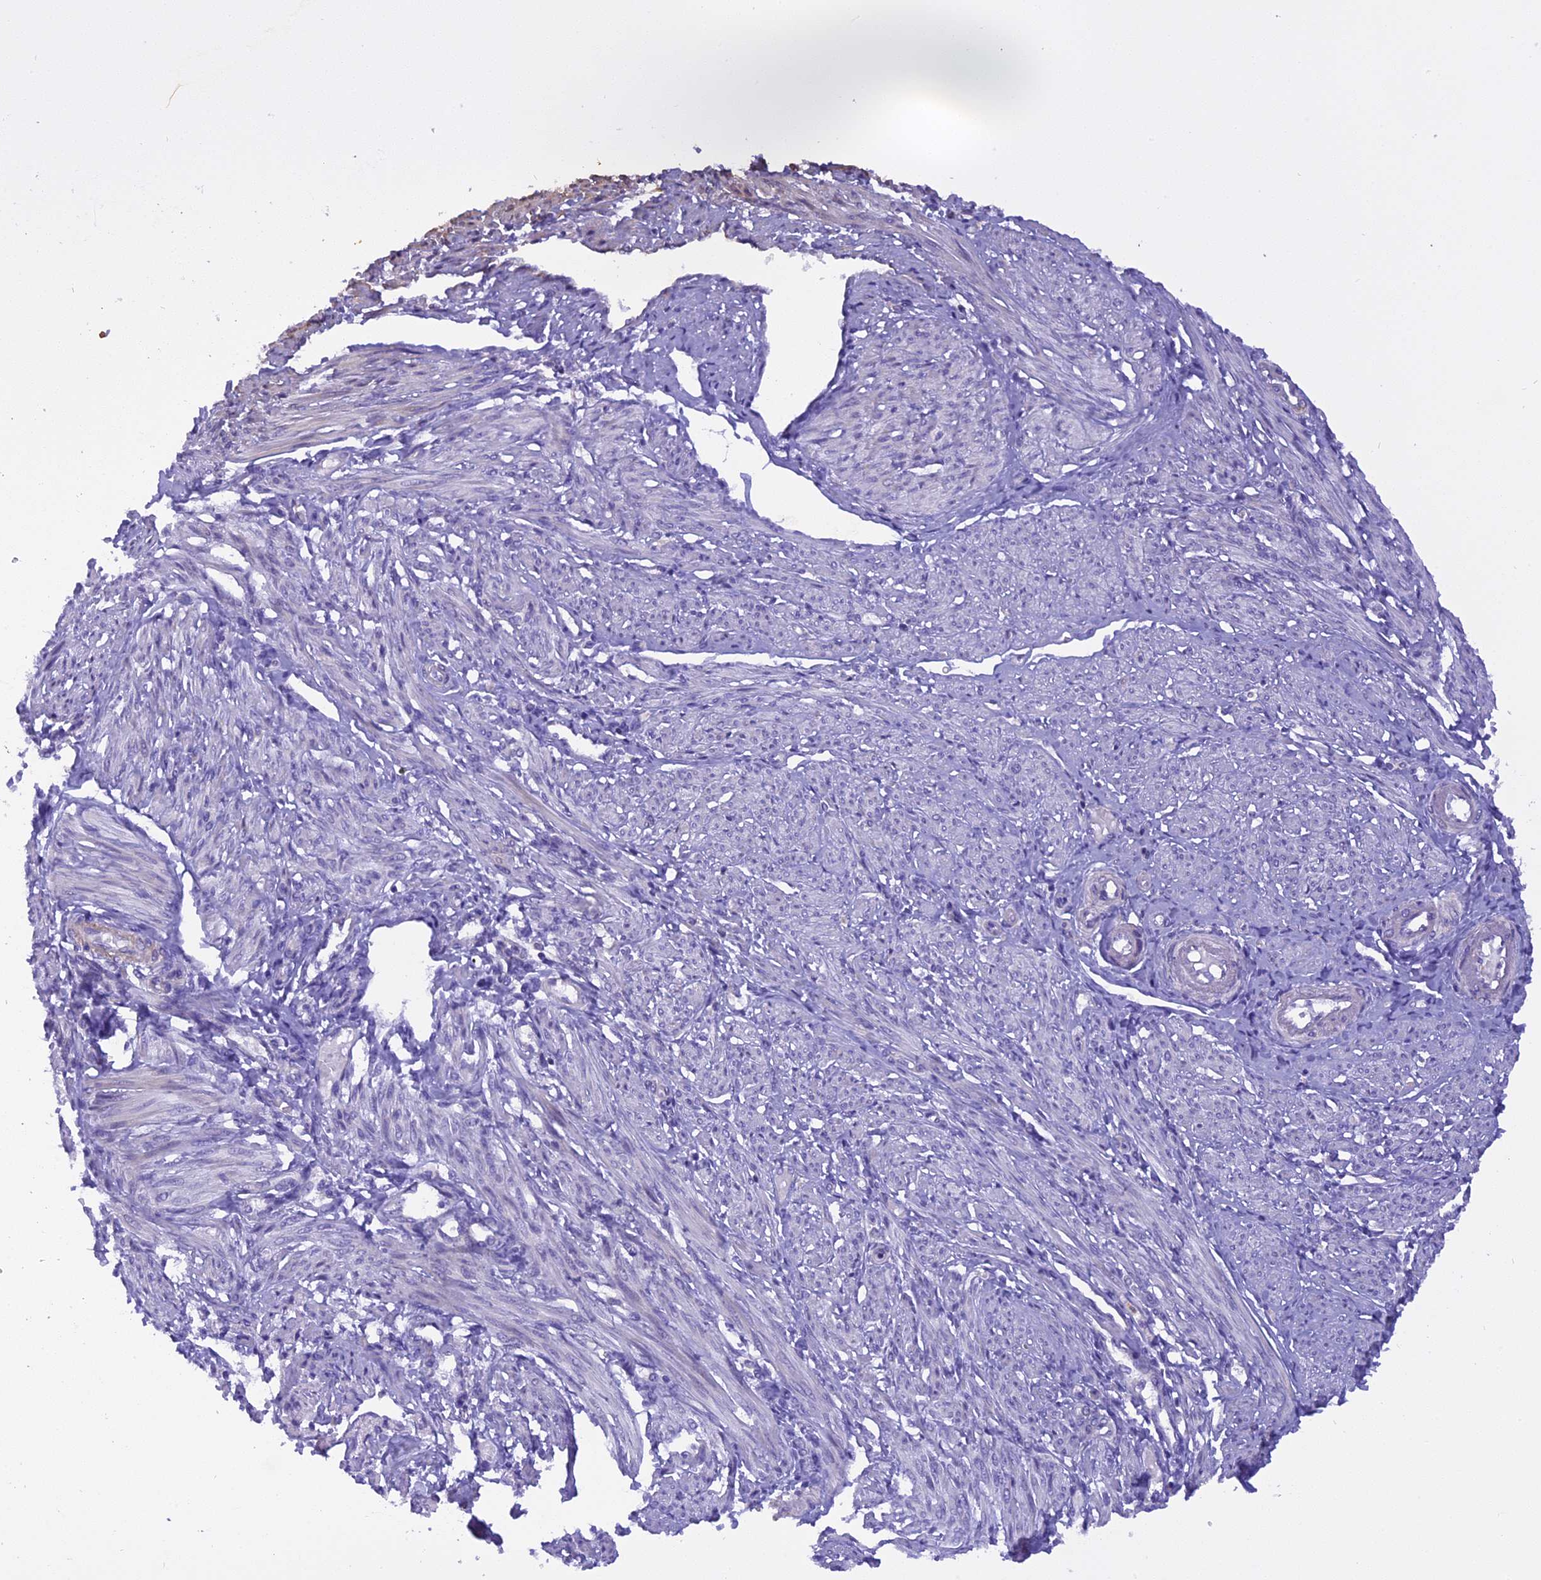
{"staining": {"intensity": "negative", "quantity": "none", "location": "none"}, "tissue": "smooth muscle", "cell_type": "Smooth muscle cells", "image_type": "normal", "snomed": [{"axis": "morphology", "description": "Normal tissue, NOS"}, {"axis": "topography", "description": "Smooth muscle"}], "caption": "This image is of benign smooth muscle stained with IHC to label a protein in brown with the nuclei are counter-stained blue. There is no expression in smooth muscle cells.", "gene": "TRIM3", "patient": {"sex": "female", "age": 39}}